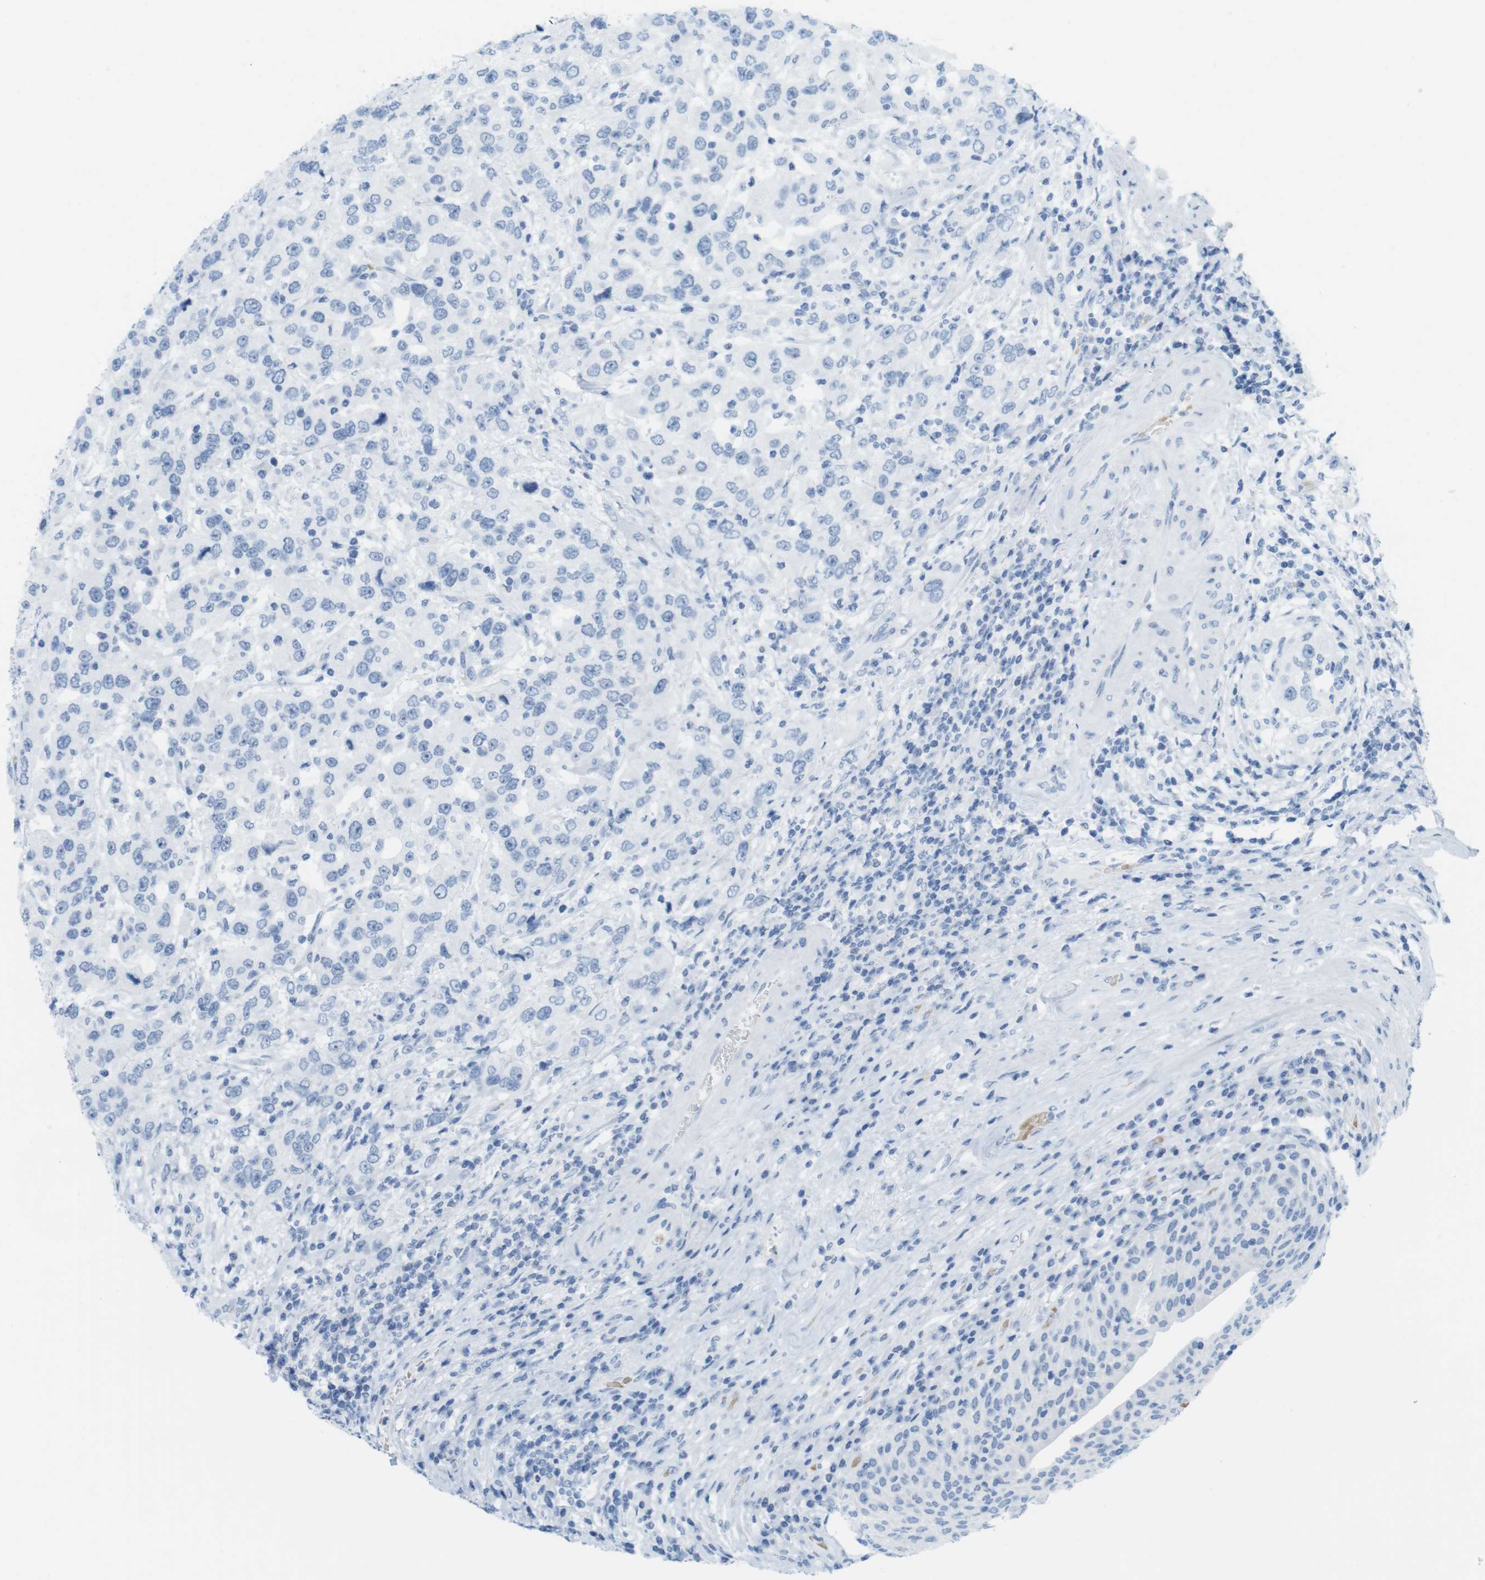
{"staining": {"intensity": "negative", "quantity": "none", "location": "none"}, "tissue": "urothelial cancer", "cell_type": "Tumor cells", "image_type": "cancer", "snomed": [{"axis": "morphology", "description": "Urothelial carcinoma, High grade"}, {"axis": "topography", "description": "Urinary bladder"}], "caption": "Immunohistochemistry (IHC) of urothelial carcinoma (high-grade) reveals no expression in tumor cells.", "gene": "TNNT2", "patient": {"sex": "female", "age": 80}}